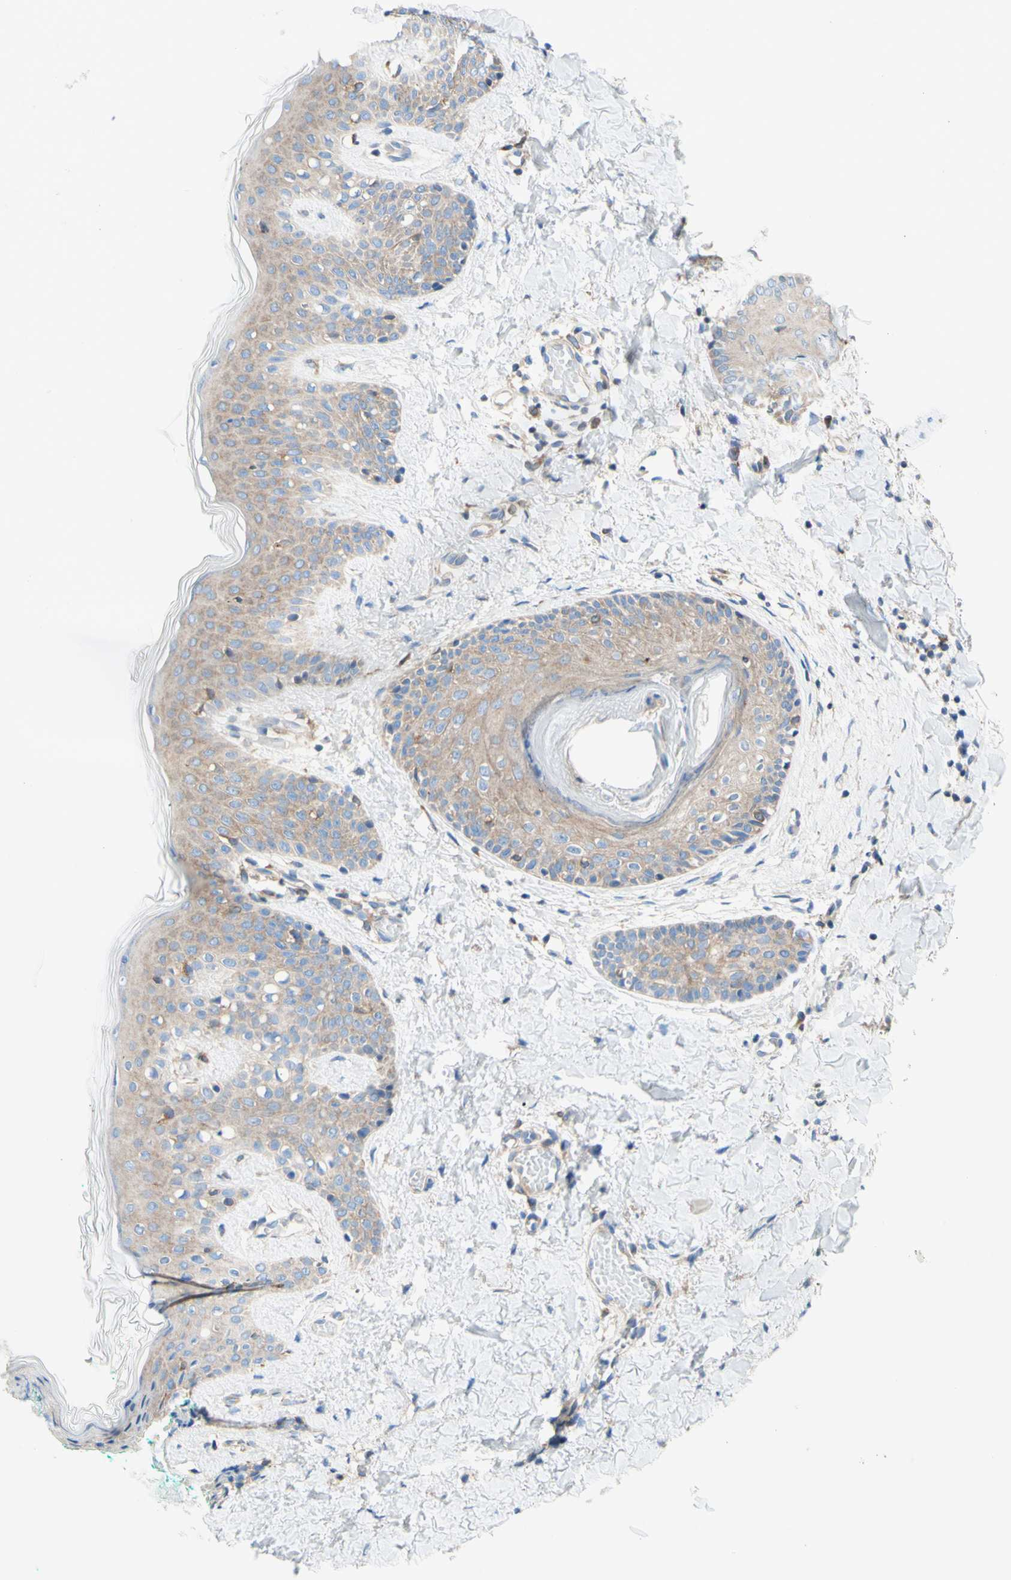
{"staining": {"intensity": "negative", "quantity": "none", "location": "none"}, "tissue": "skin", "cell_type": "Fibroblasts", "image_type": "normal", "snomed": [{"axis": "morphology", "description": "Normal tissue, NOS"}, {"axis": "topography", "description": "Skin"}], "caption": "A high-resolution image shows immunohistochemistry (IHC) staining of unremarkable skin, which displays no significant expression in fibroblasts. The staining is performed using DAB brown chromogen with nuclei counter-stained in using hematoxylin.", "gene": "RETREG2", "patient": {"sex": "male", "age": 16}}